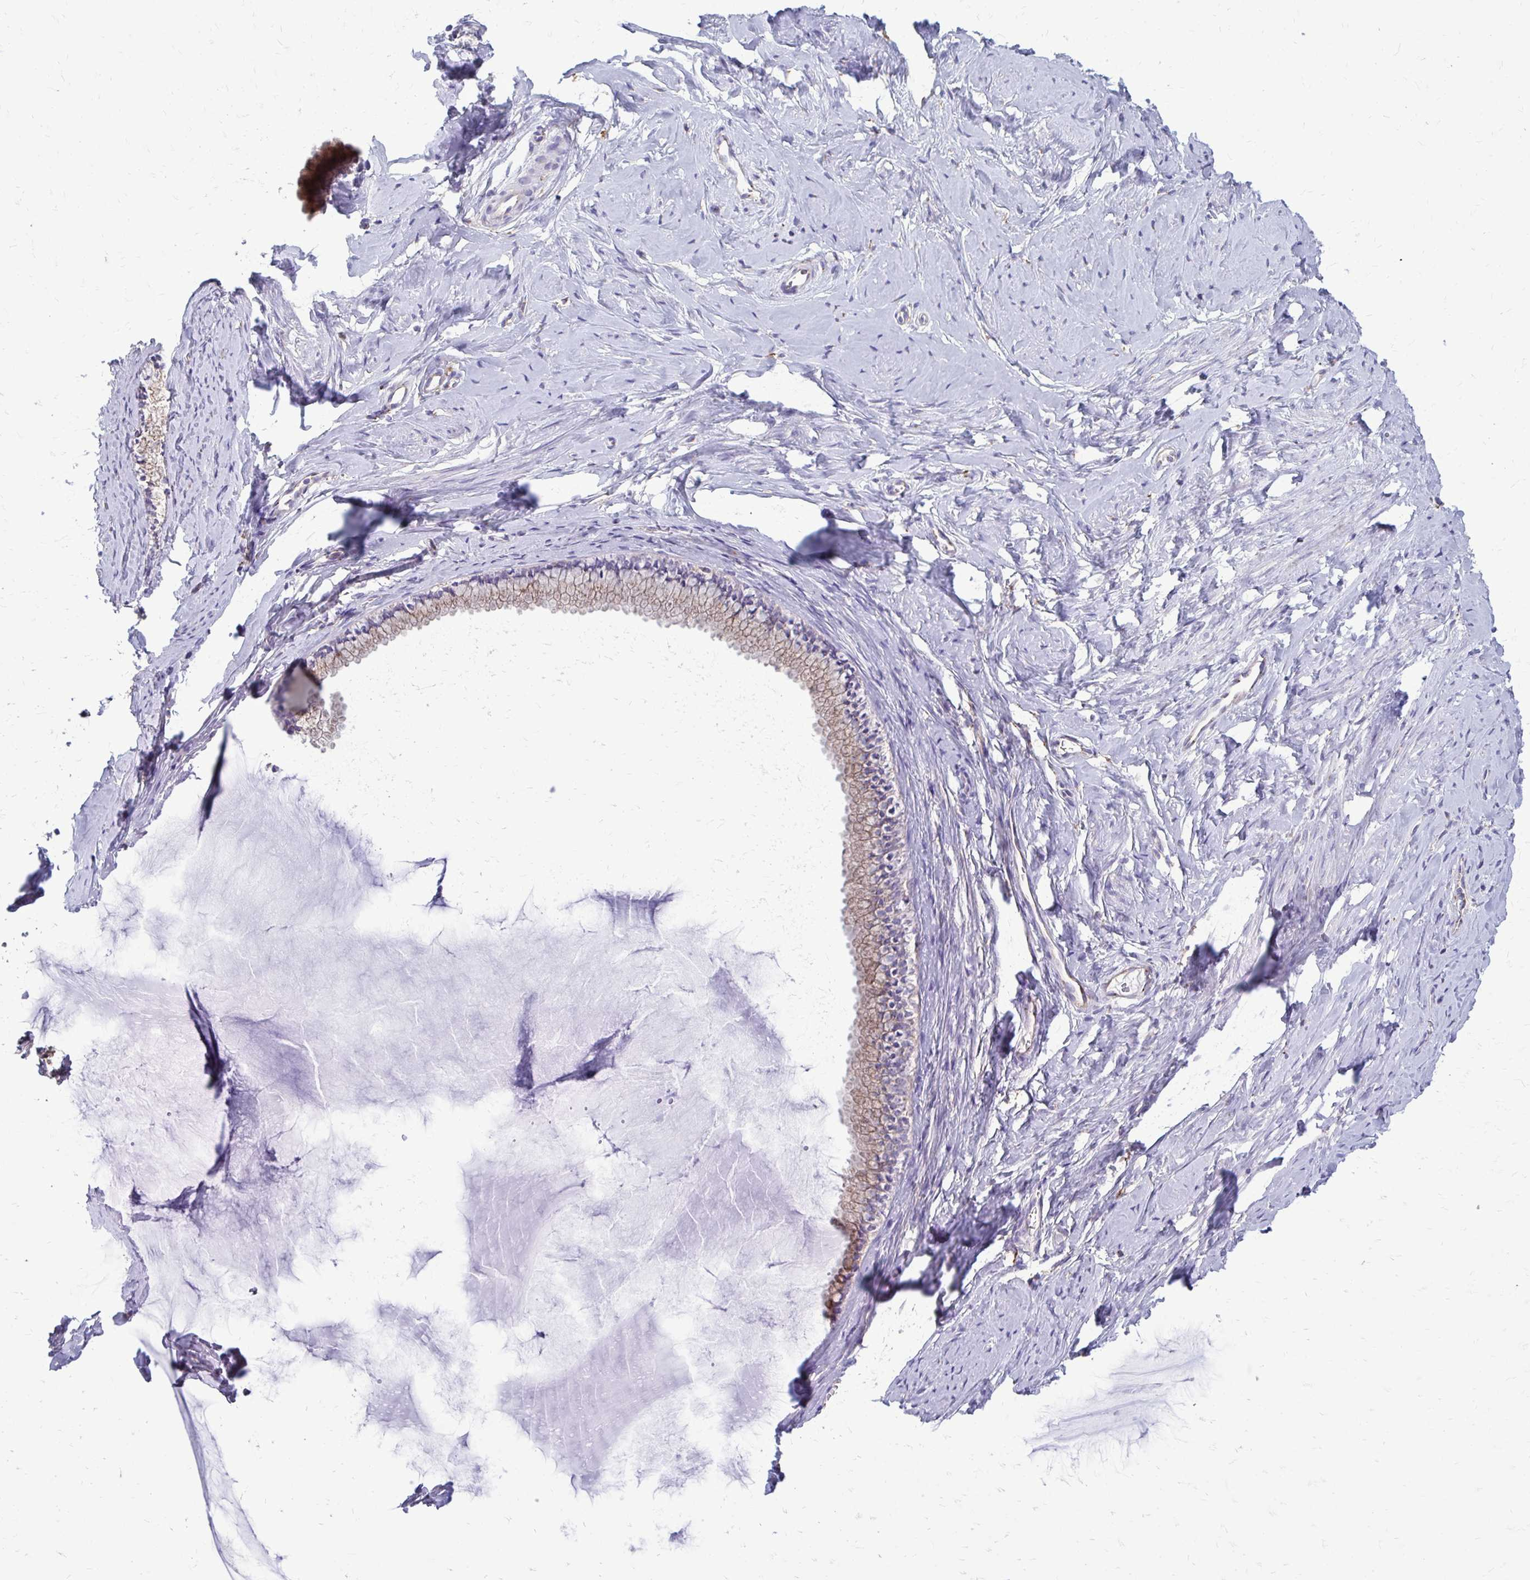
{"staining": {"intensity": "weak", "quantity": ">75%", "location": "cytoplasmic/membranous"}, "tissue": "cervix", "cell_type": "Glandular cells", "image_type": "normal", "snomed": [{"axis": "morphology", "description": "Normal tissue, NOS"}, {"axis": "topography", "description": "Cervix"}], "caption": "High-power microscopy captured an immunohistochemistry photomicrograph of normal cervix, revealing weak cytoplasmic/membranous positivity in approximately >75% of glandular cells. Using DAB (brown) and hematoxylin (blue) stains, captured at high magnification using brightfield microscopy.", "gene": "CLTA", "patient": {"sex": "female", "age": 40}}